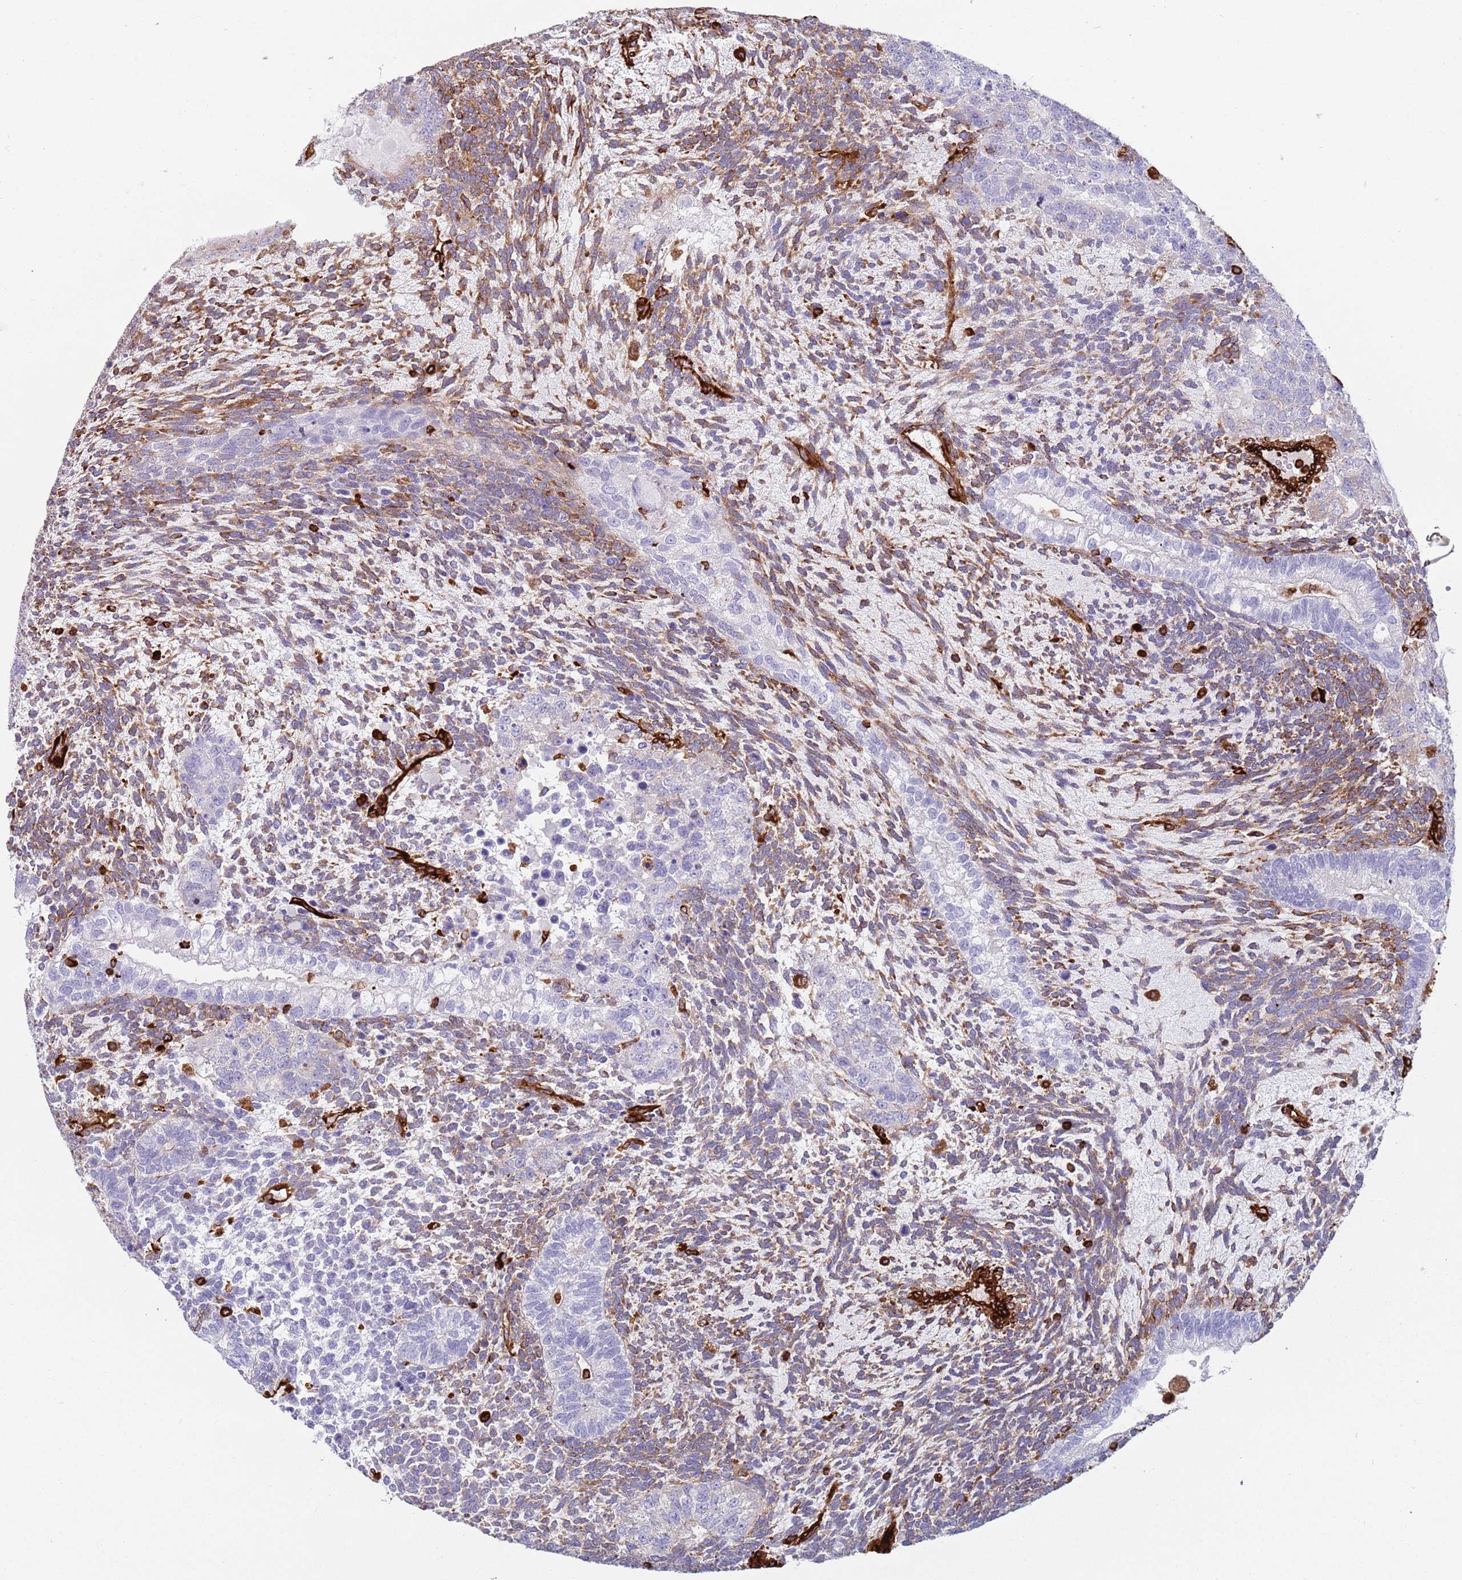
{"staining": {"intensity": "moderate", "quantity": "25%-75%", "location": "cytoplasmic/membranous"}, "tissue": "testis cancer", "cell_type": "Tumor cells", "image_type": "cancer", "snomed": [{"axis": "morphology", "description": "Carcinoma, Embryonal, NOS"}, {"axis": "topography", "description": "Testis"}], "caption": "About 25%-75% of tumor cells in human testis cancer (embryonal carcinoma) show moderate cytoplasmic/membranous protein positivity as visualized by brown immunohistochemical staining.", "gene": "KBTBD7", "patient": {"sex": "male", "age": 23}}